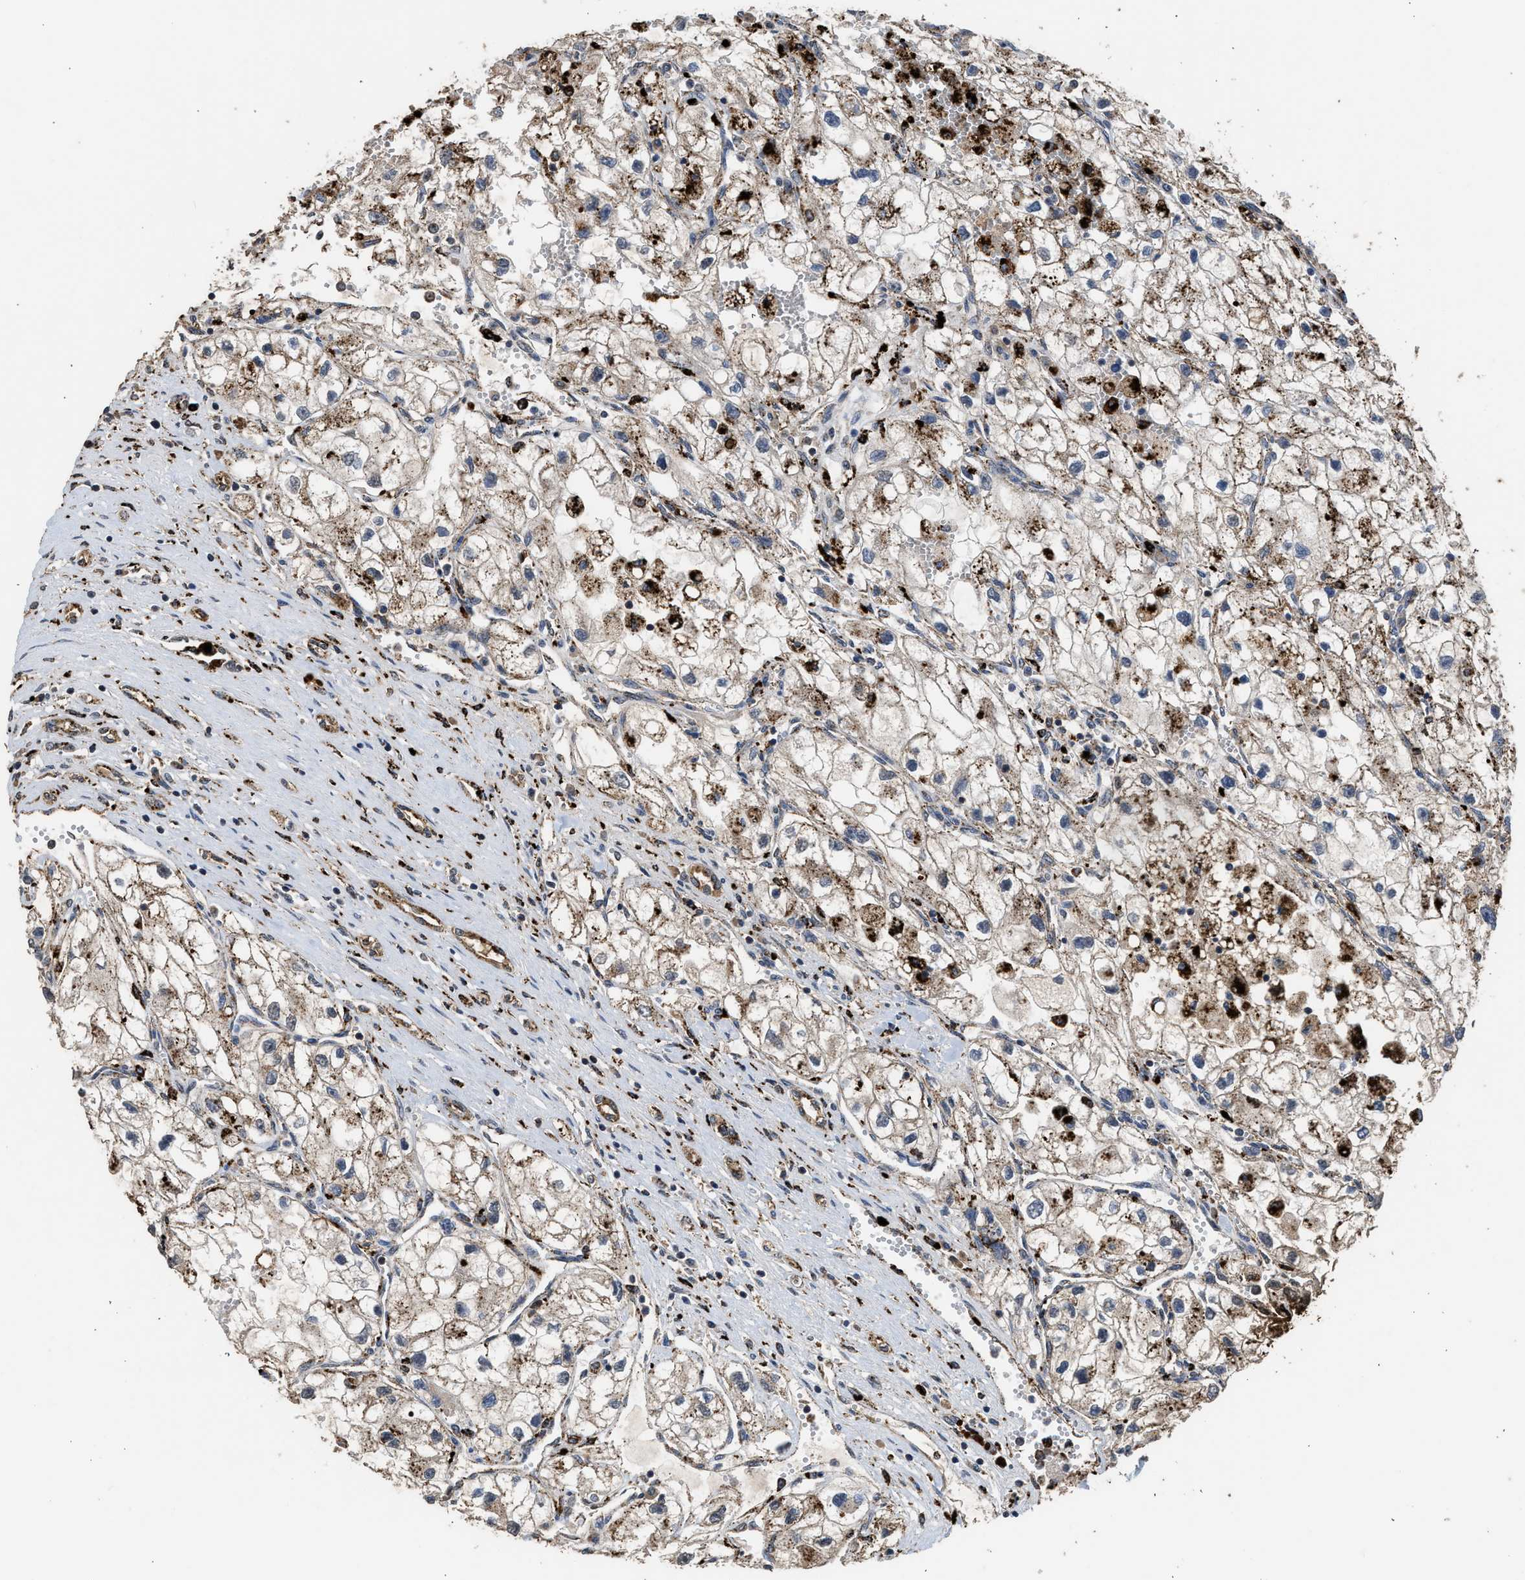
{"staining": {"intensity": "weak", "quantity": "25%-75%", "location": "cytoplasmic/membranous"}, "tissue": "renal cancer", "cell_type": "Tumor cells", "image_type": "cancer", "snomed": [{"axis": "morphology", "description": "Adenocarcinoma, NOS"}, {"axis": "topography", "description": "Kidney"}], "caption": "Human renal adenocarcinoma stained for a protein (brown) exhibits weak cytoplasmic/membranous positive positivity in approximately 25%-75% of tumor cells.", "gene": "CTSV", "patient": {"sex": "female", "age": 70}}